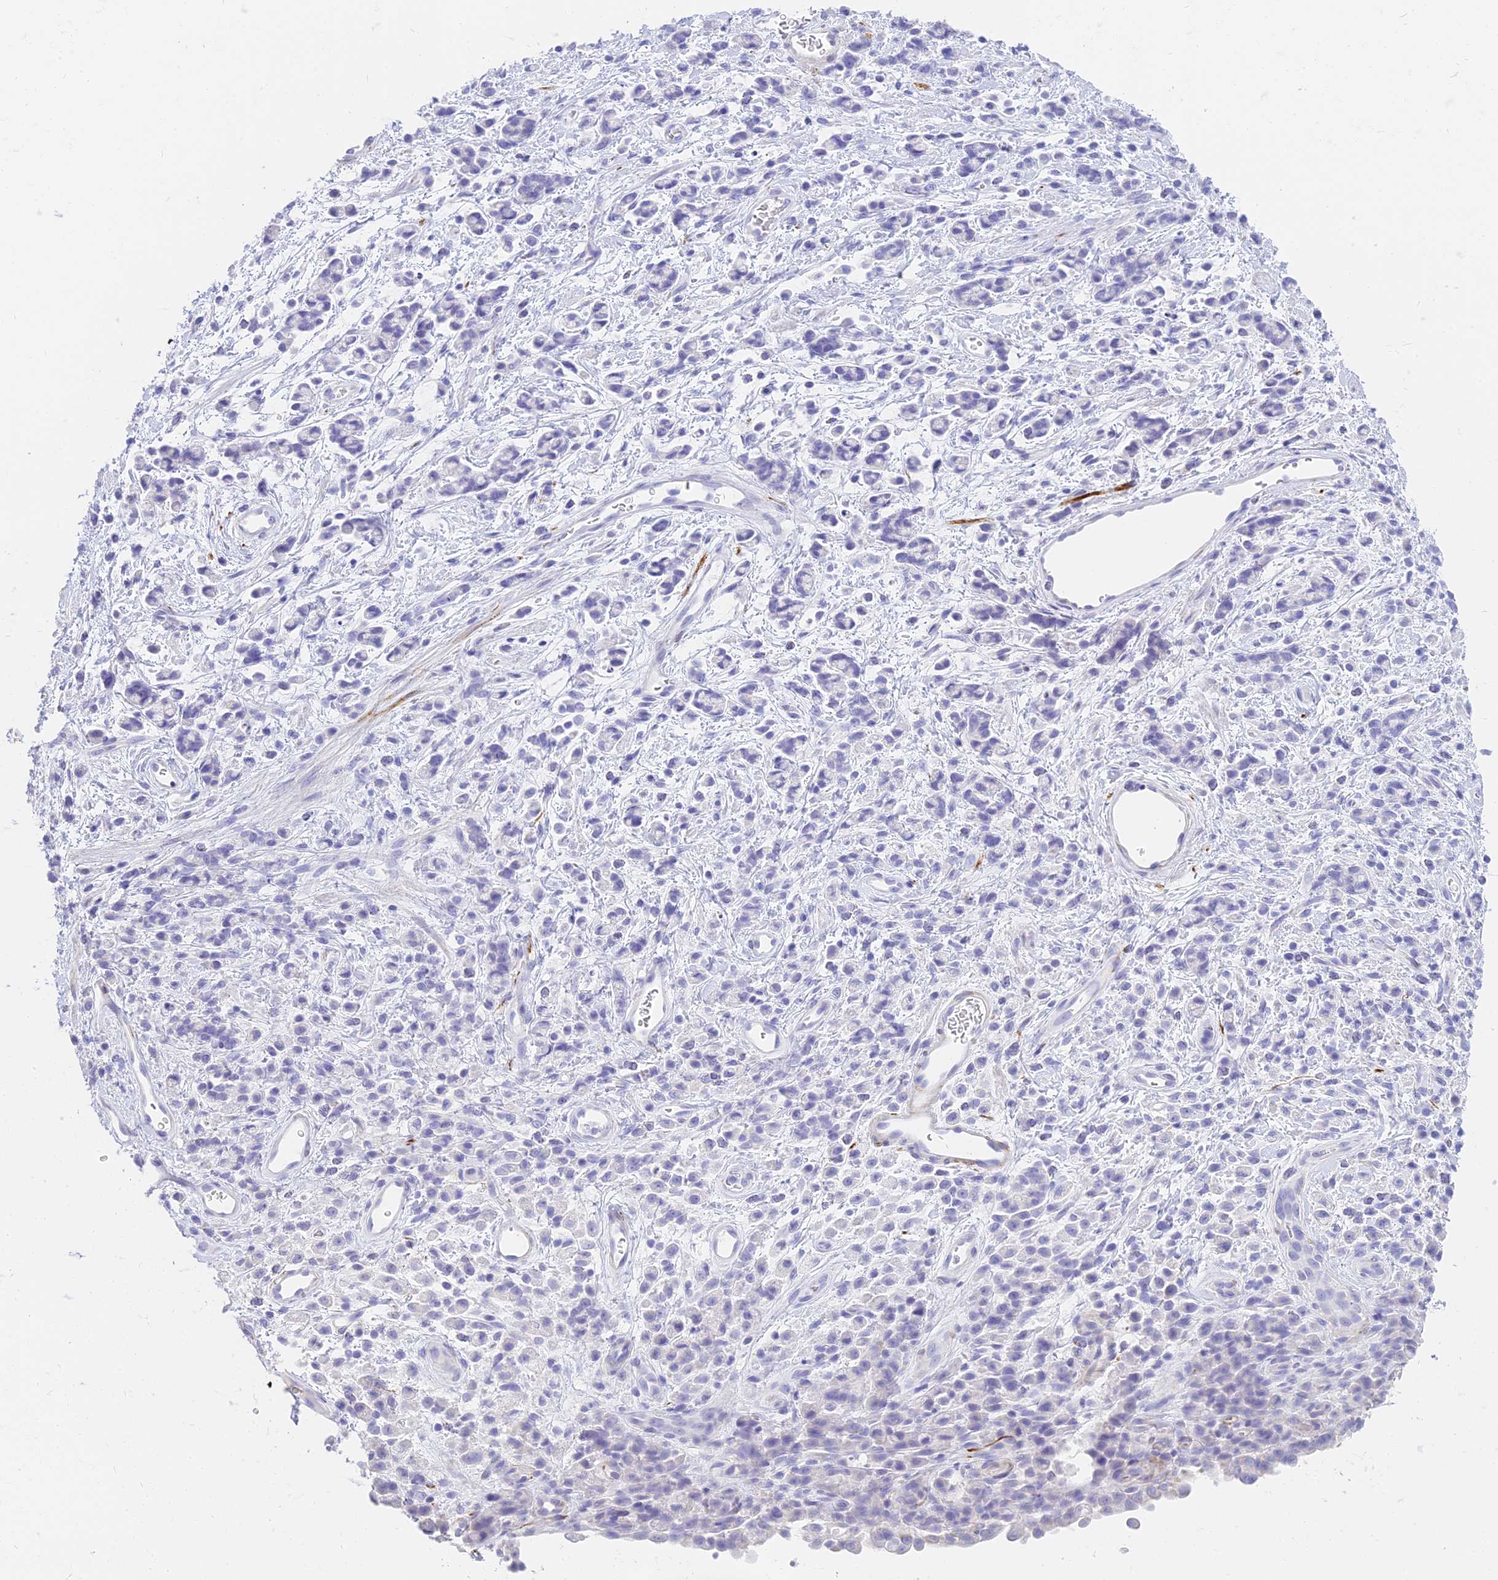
{"staining": {"intensity": "negative", "quantity": "none", "location": "none"}, "tissue": "stomach cancer", "cell_type": "Tumor cells", "image_type": "cancer", "snomed": [{"axis": "morphology", "description": "Adenocarcinoma, NOS"}, {"axis": "topography", "description": "Stomach"}], "caption": "A histopathology image of stomach adenocarcinoma stained for a protein exhibits no brown staining in tumor cells.", "gene": "SLC36A2", "patient": {"sex": "female", "age": 60}}